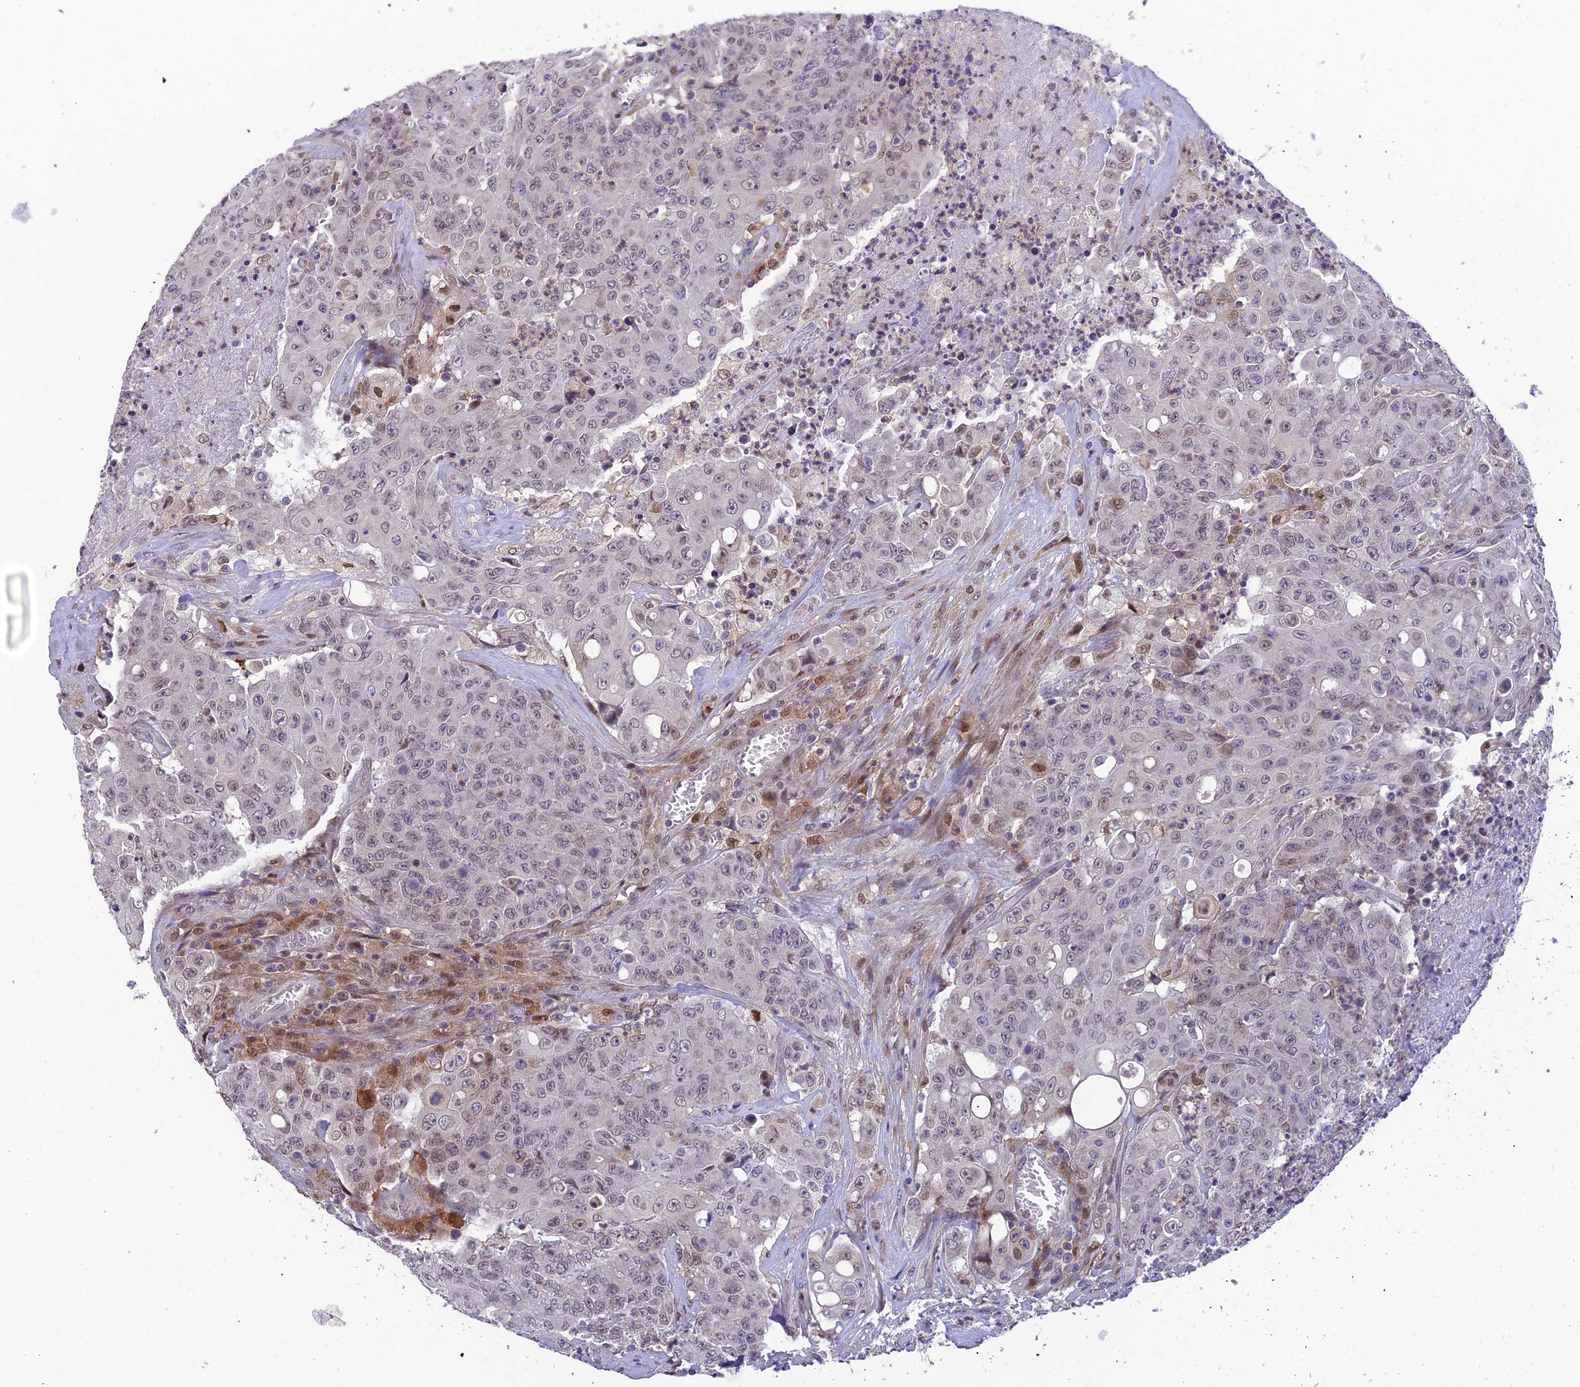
{"staining": {"intensity": "weak", "quantity": "25%-75%", "location": "nuclear"}, "tissue": "colorectal cancer", "cell_type": "Tumor cells", "image_type": "cancer", "snomed": [{"axis": "morphology", "description": "Adenocarcinoma, NOS"}, {"axis": "topography", "description": "Colon"}], "caption": "High-magnification brightfield microscopy of colorectal adenocarcinoma stained with DAB (3,3'-diaminobenzidine) (brown) and counterstained with hematoxylin (blue). tumor cells exhibit weak nuclear expression is identified in about25%-75% of cells.", "gene": "BMT2", "patient": {"sex": "male", "age": 51}}